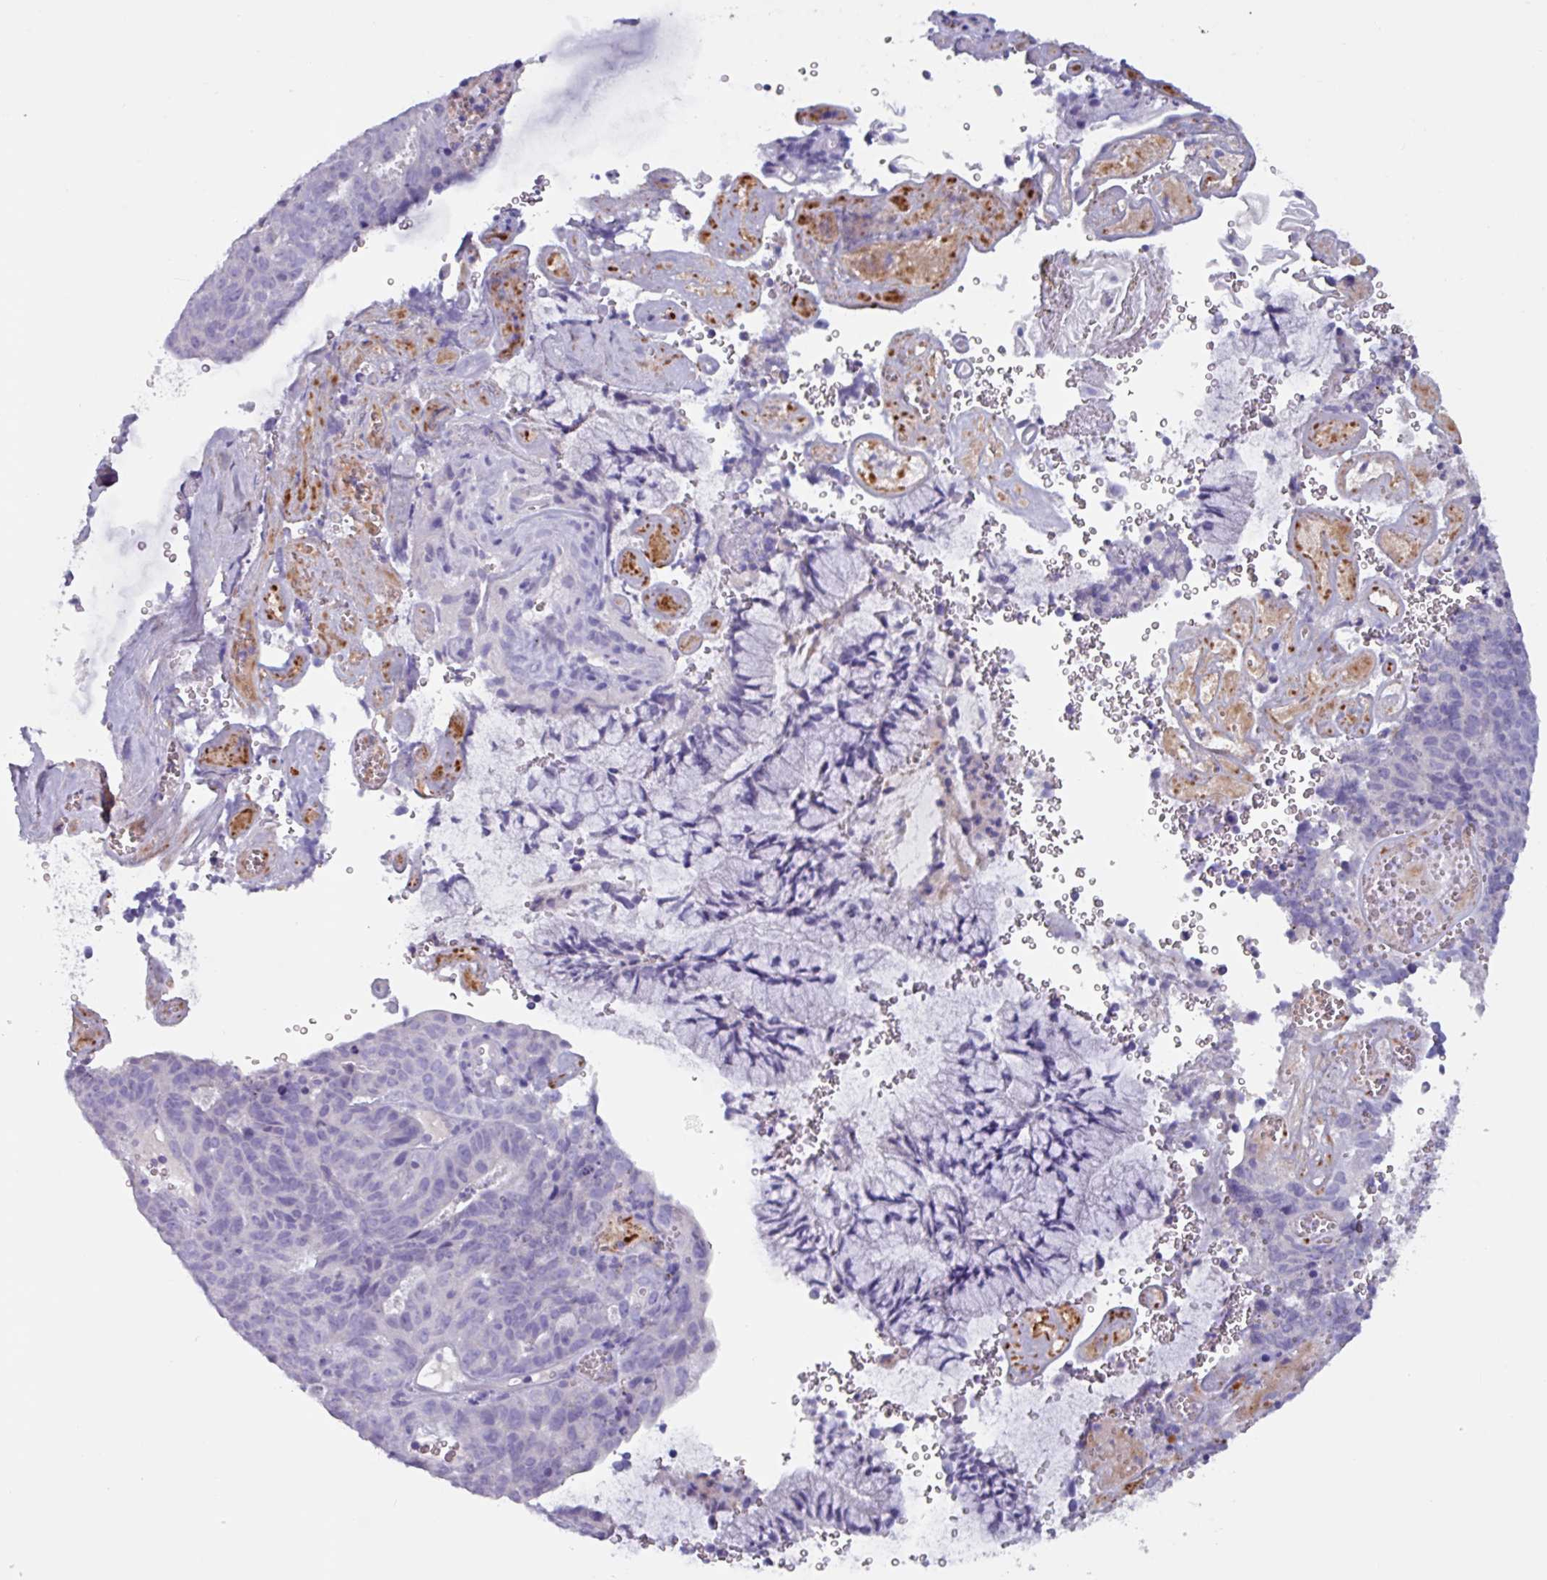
{"staining": {"intensity": "negative", "quantity": "none", "location": "none"}, "tissue": "cervical cancer", "cell_type": "Tumor cells", "image_type": "cancer", "snomed": [{"axis": "morphology", "description": "Adenocarcinoma, NOS"}, {"axis": "topography", "description": "Cervix"}], "caption": "Immunohistochemical staining of cervical cancer shows no significant expression in tumor cells. (DAB (3,3'-diaminobenzidine) immunohistochemistry (IHC) with hematoxylin counter stain).", "gene": "OR2T10", "patient": {"sex": "female", "age": 38}}